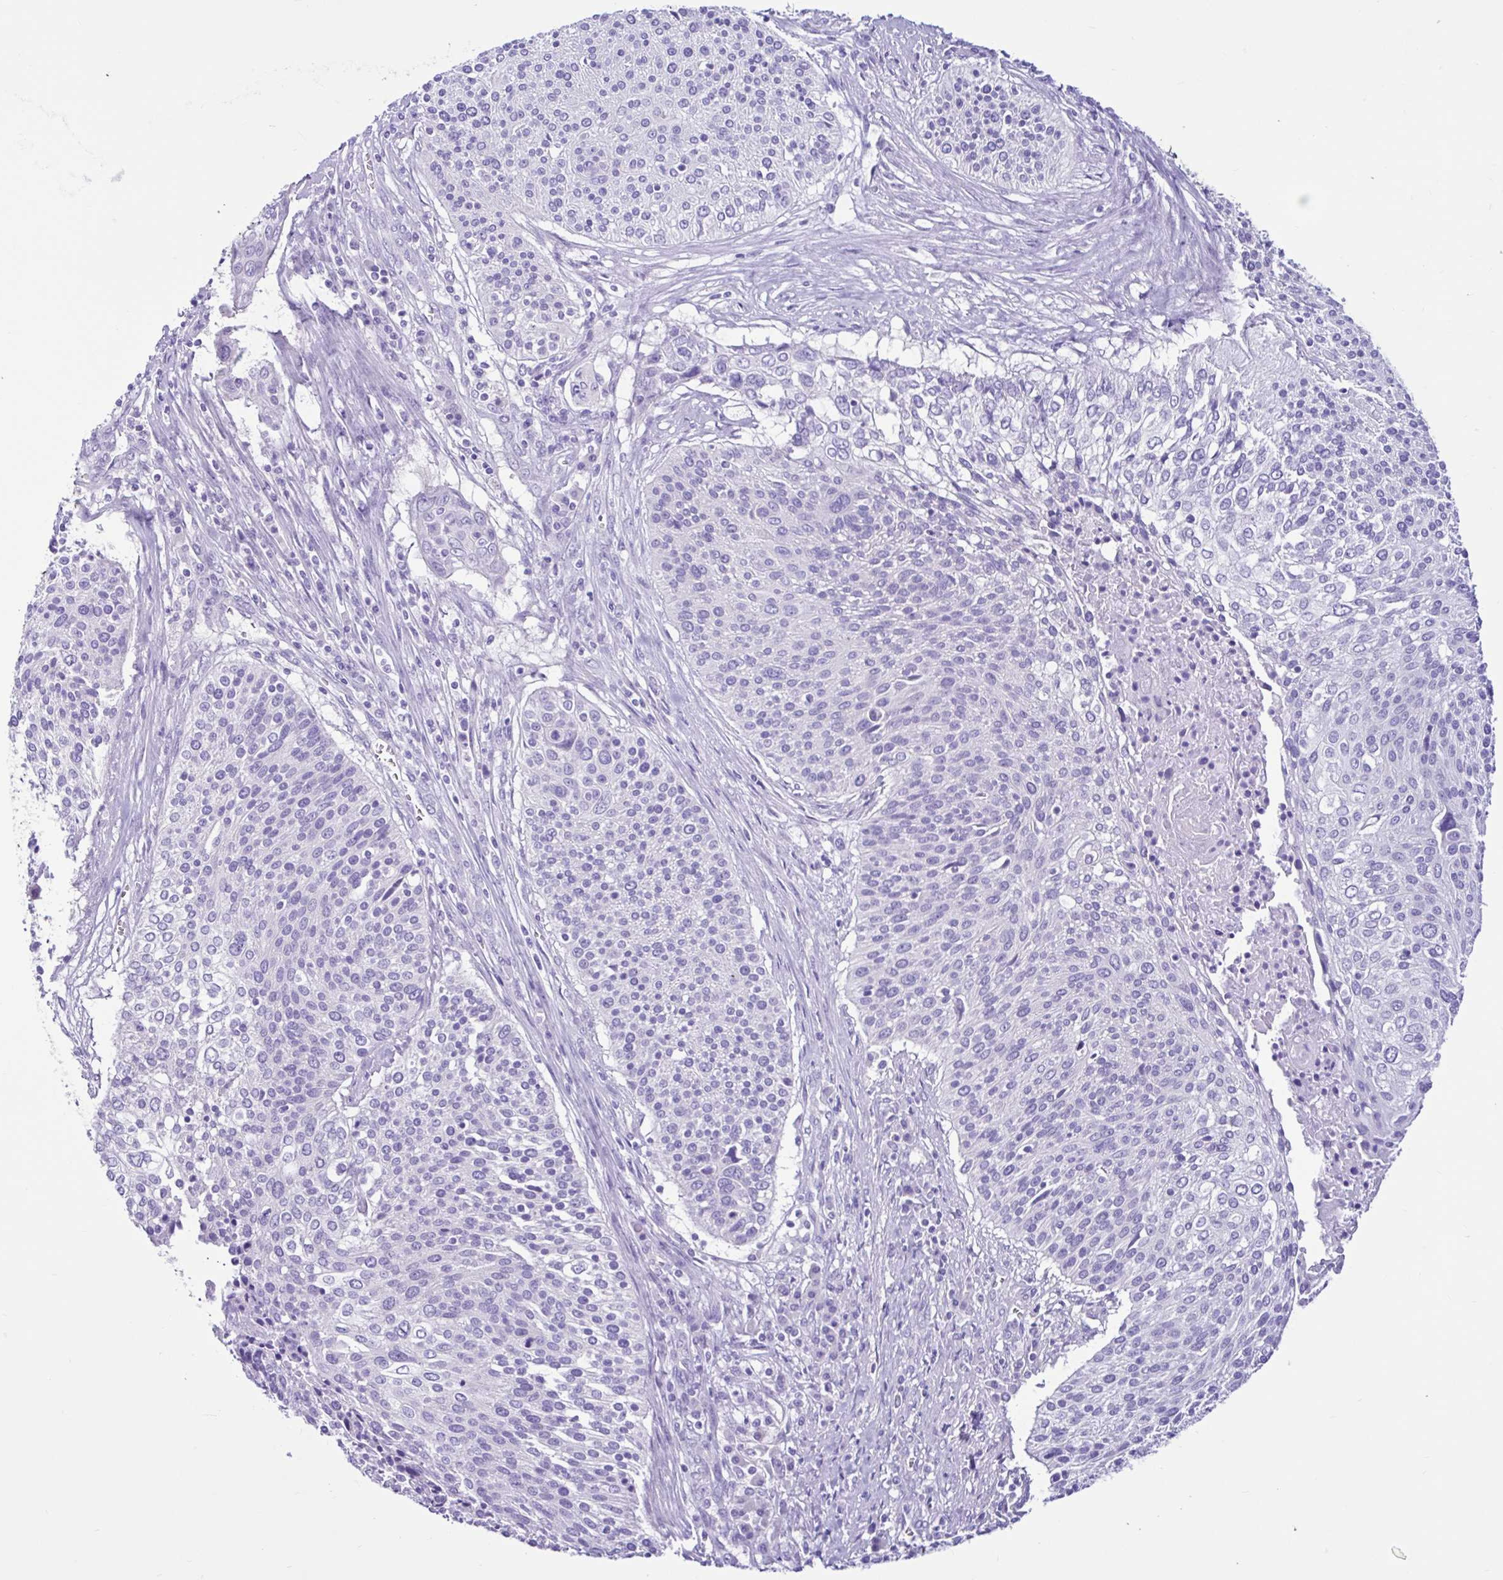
{"staining": {"intensity": "negative", "quantity": "none", "location": "none"}, "tissue": "cervical cancer", "cell_type": "Tumor cells", "image_type": "cancer", "snomed": [{"axis": "morphology", "description": "Squamous cell carcinoma, NOS"}, {"axis": "topography", "description": "Cervix"}], "caption": "High magnification brightfield microscopy of cervical cancer (squamous cell carcinoma) stained with DAB (brown) and counterstained with hematoxylin (blue): tumor cells show no significant expression.", "gene": "CYP19A1", "patient": {"sex": "female", "age": 31}}